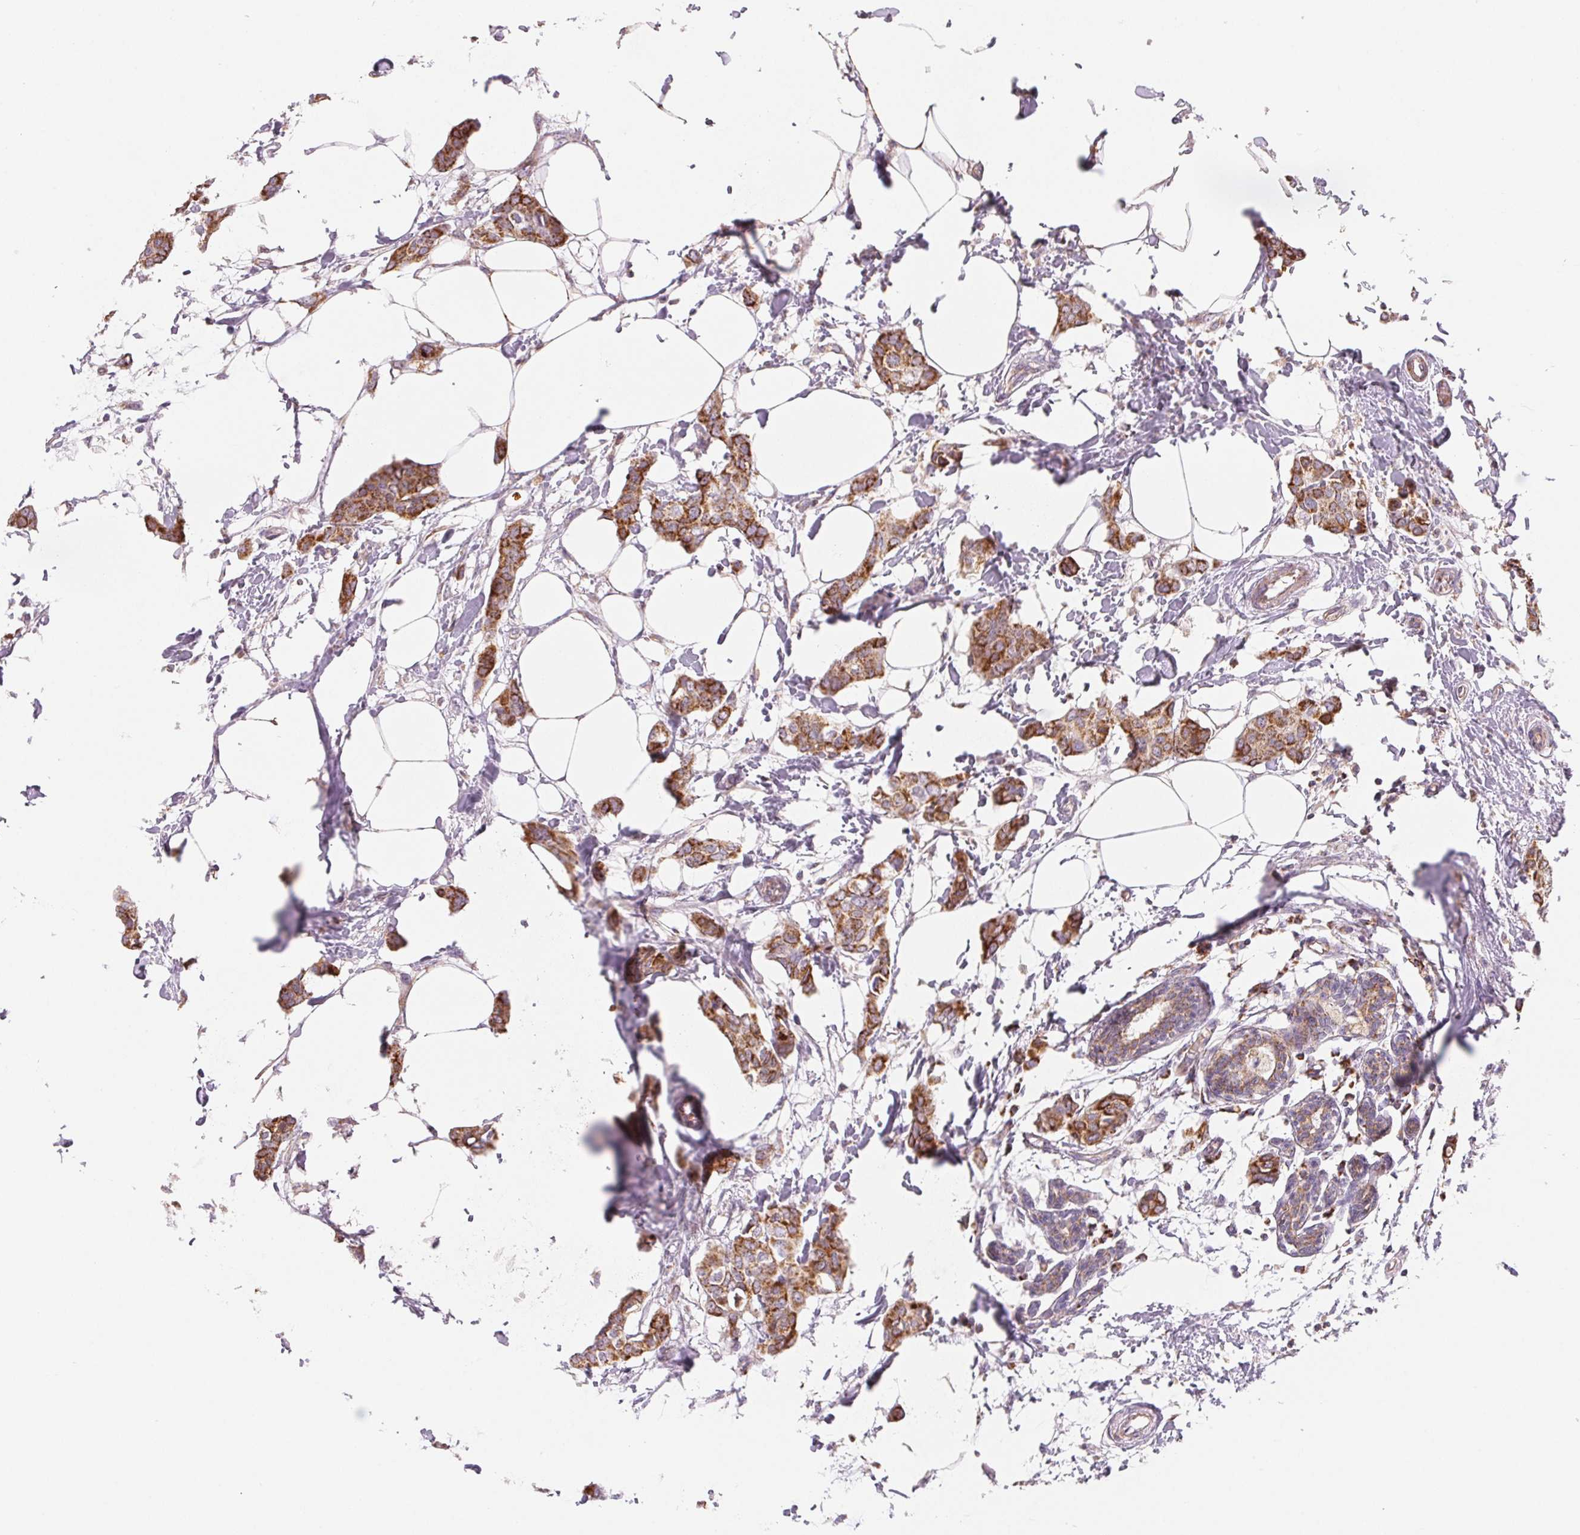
{"staining": {"intensity": "moderate", "quantity": ">75%", "location": "cytoplasmic/membranous"}, "tissue": "breast cancer", "cell_type": "Tumor cells", "image_type": "cancer", "snomed": [{"axis": "morphology", "description": "Duct carcinoma"}, {"axis": "topography", "description": "Breast"}], "caption": "Immunohistochemistry (IHC) (DAB (3,3'-diaminobenzidine)) staining of human breast cancer shows moderate cytoplasmic/membranous protein positivity in about >75% of tumor cells. Nuclei are stained in blue.", "gene": "HINT2", "patient": {"sex": "female", "age": 62}}